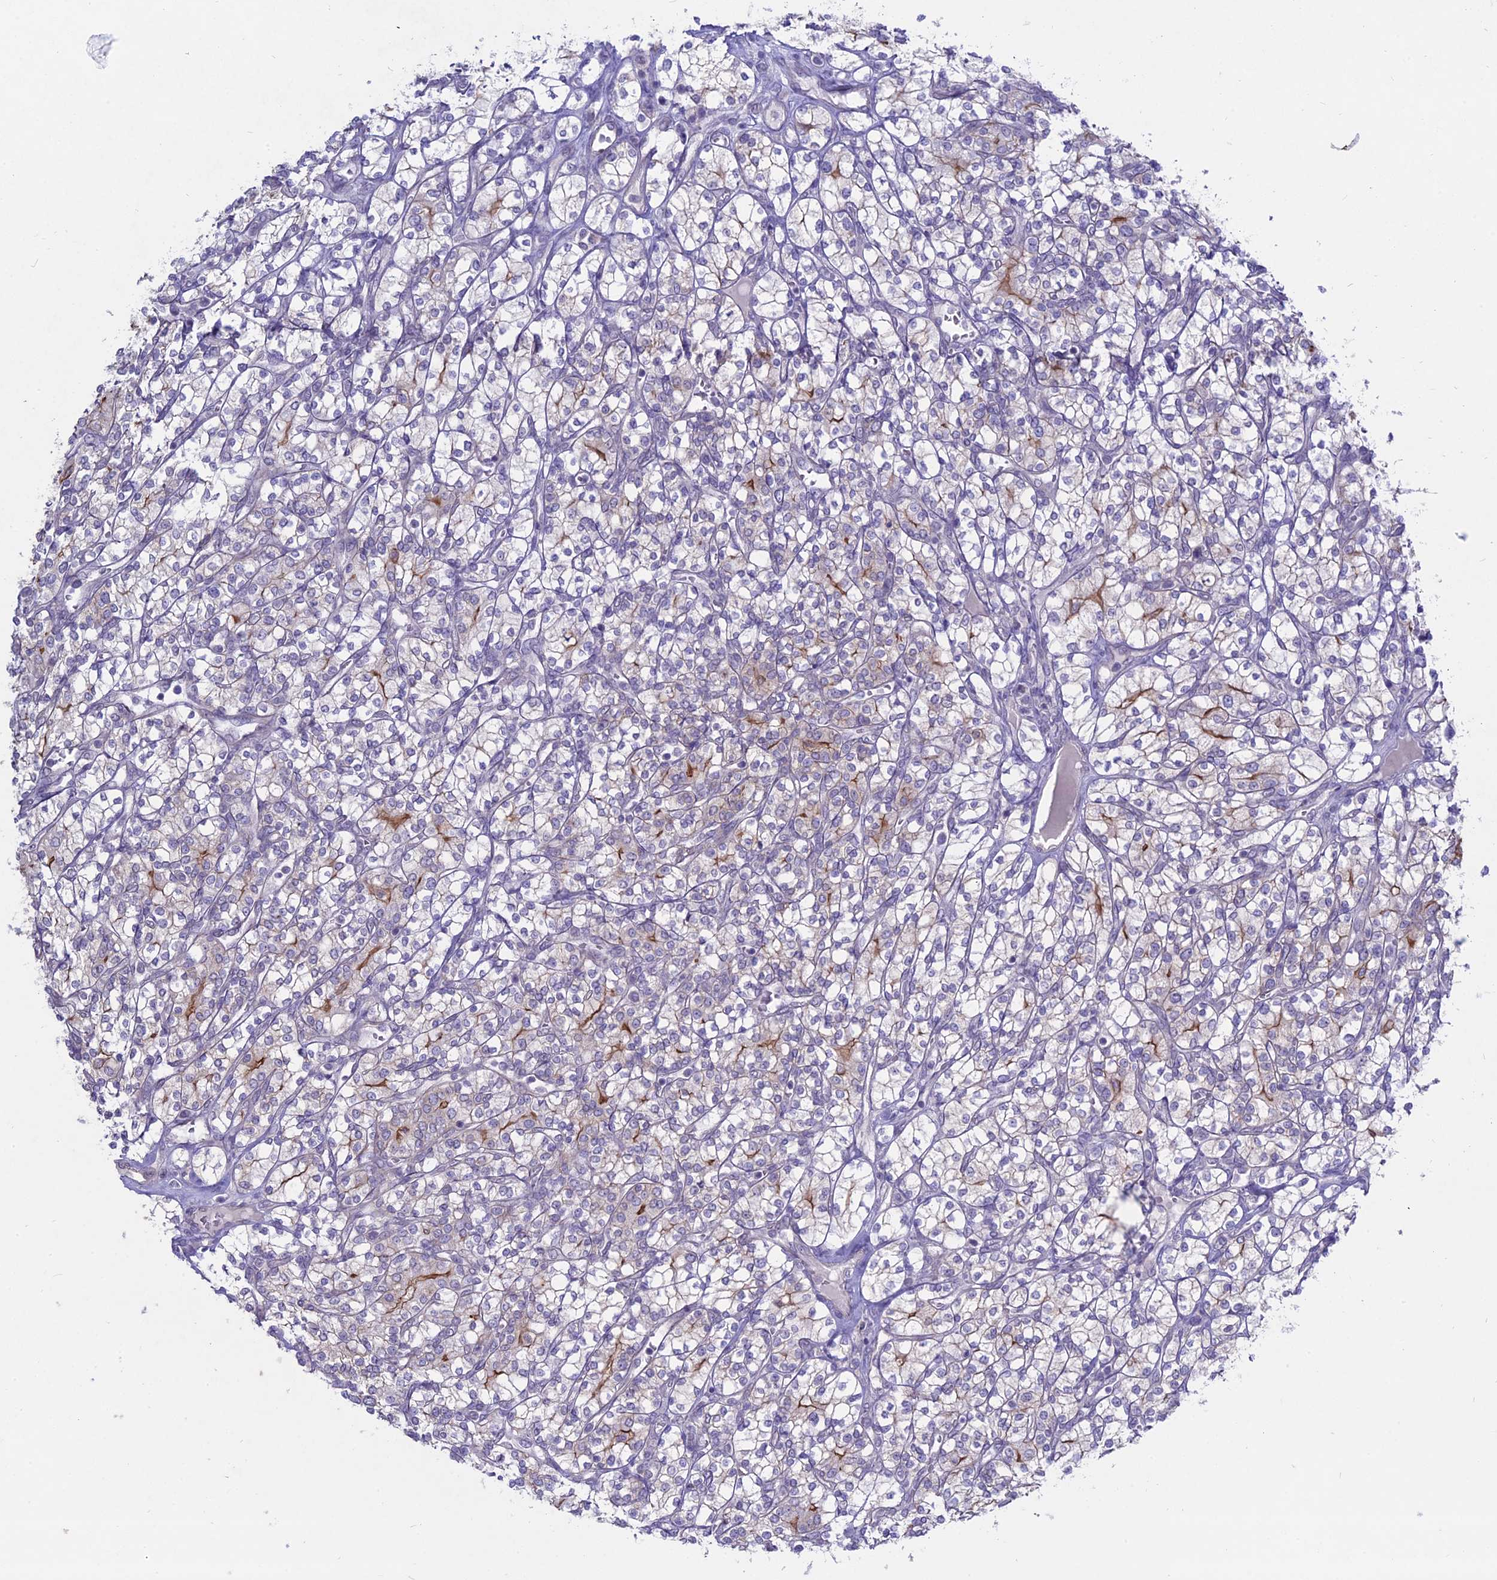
{"staining": {"intensity": "strong", "quantity": "<25%", "location": "cytoplasmic/membranous"}, "tissue": "renal cancer", "cell_type": "Tumor cells", "image_type": "cancer", "snomed": [{"axis": "morphology", "description": "Adenocarcinoma, NOS"}, {"axis": "topography", "description": "Kidney"}], "caption": "Brown immunohistochemical staining in renal cancer exhibits strong cytoplasmic/membranous positivity in about <25% of tumor cells.", "gene": "MYO5B", "patient": {"sex": "male", "age": 77}}